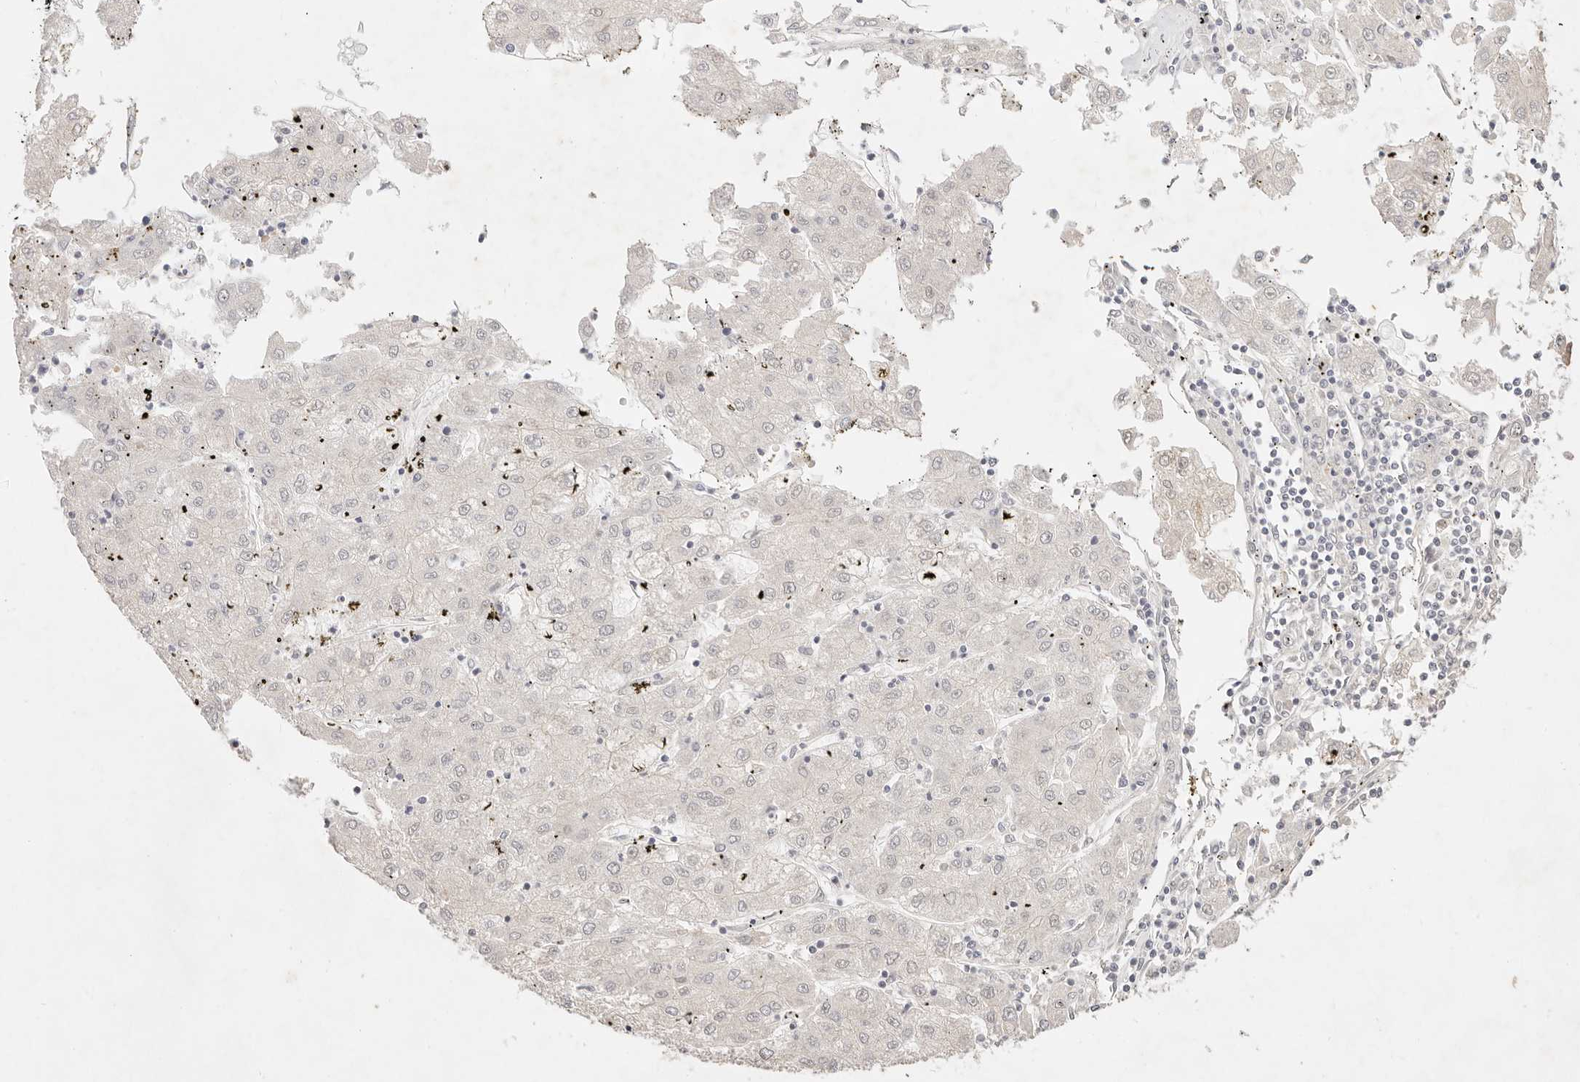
{"staining": {"intensity": "negative", "quantity": "none", "location": "none"}, "tissue": "liver cancer", "cell_type": "Tumor cells", "image_type": "cancer", "snomed": [{"axis": "morphology", "description": "Carcinoma, Hepatocellular, NOS"}, {"axis": "topography", "description": "Liver"}], "caption": "DAB immunohistochemical staining of human liver hepatocellular carcinoma exhibits no significant positivity in tumor cells.", "gene": "GPR156", "patient": {"sex": "male", "age": 72}}